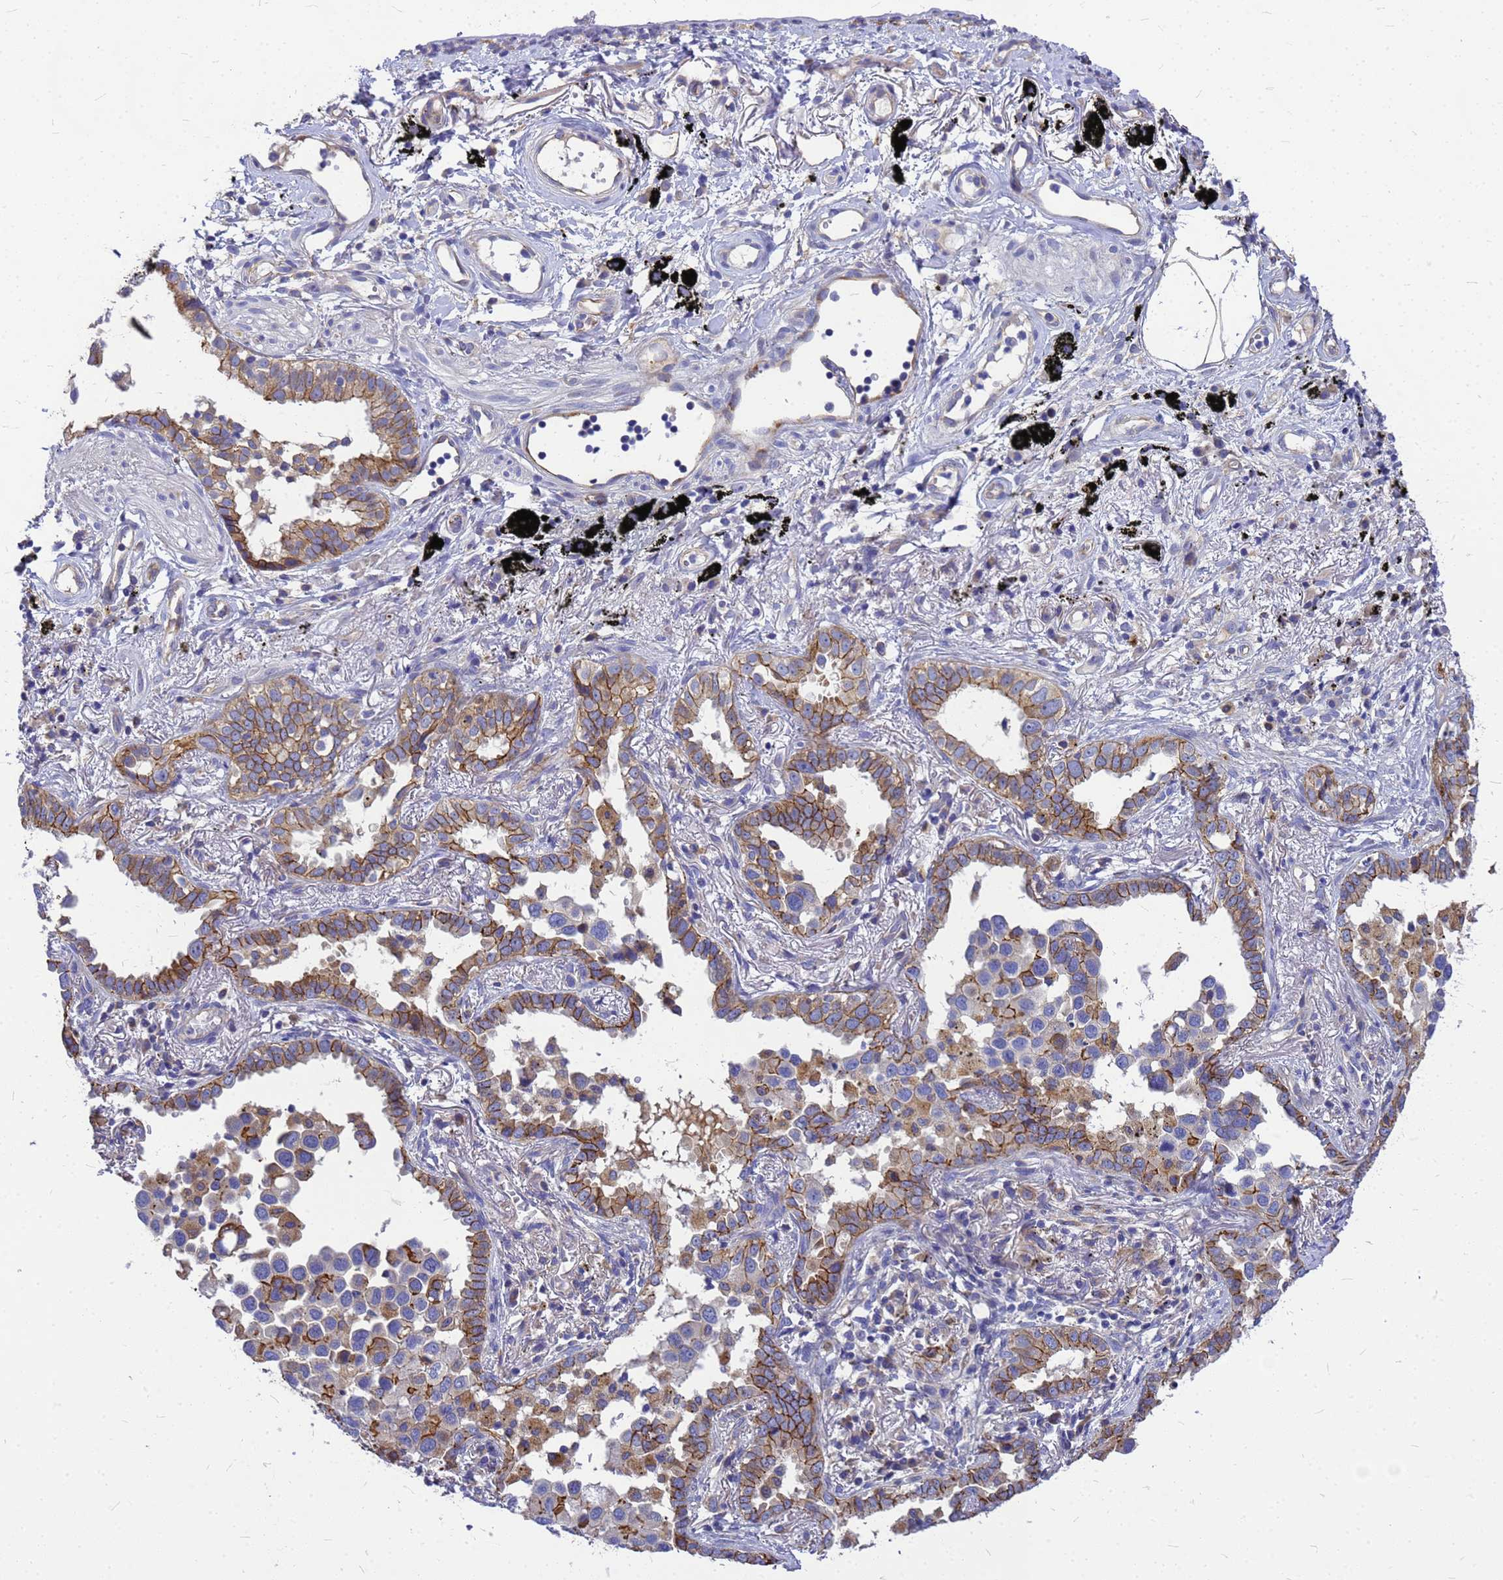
{"staining": {"intensity": "moderate", "quantity": ">75%", "location": "cytoplasmic/membranous"}, "tissue": "lung cancer", "cell_type": "Tumor cells", "image_type": "cancer", "snomed": [{"axis": "morphology", "description": "Adenocarcinoma, NOS"}, {"axis": "topography", "description": "Lung"}], "caption": "Lung adenocarcinoma stained with a brown dye exhibits moderate cytoplasmic/membranous positive expression in approximately >75% of tumor cells.", "gene": "FBXW5", "patient": {"sex": "male", "age": 67}}